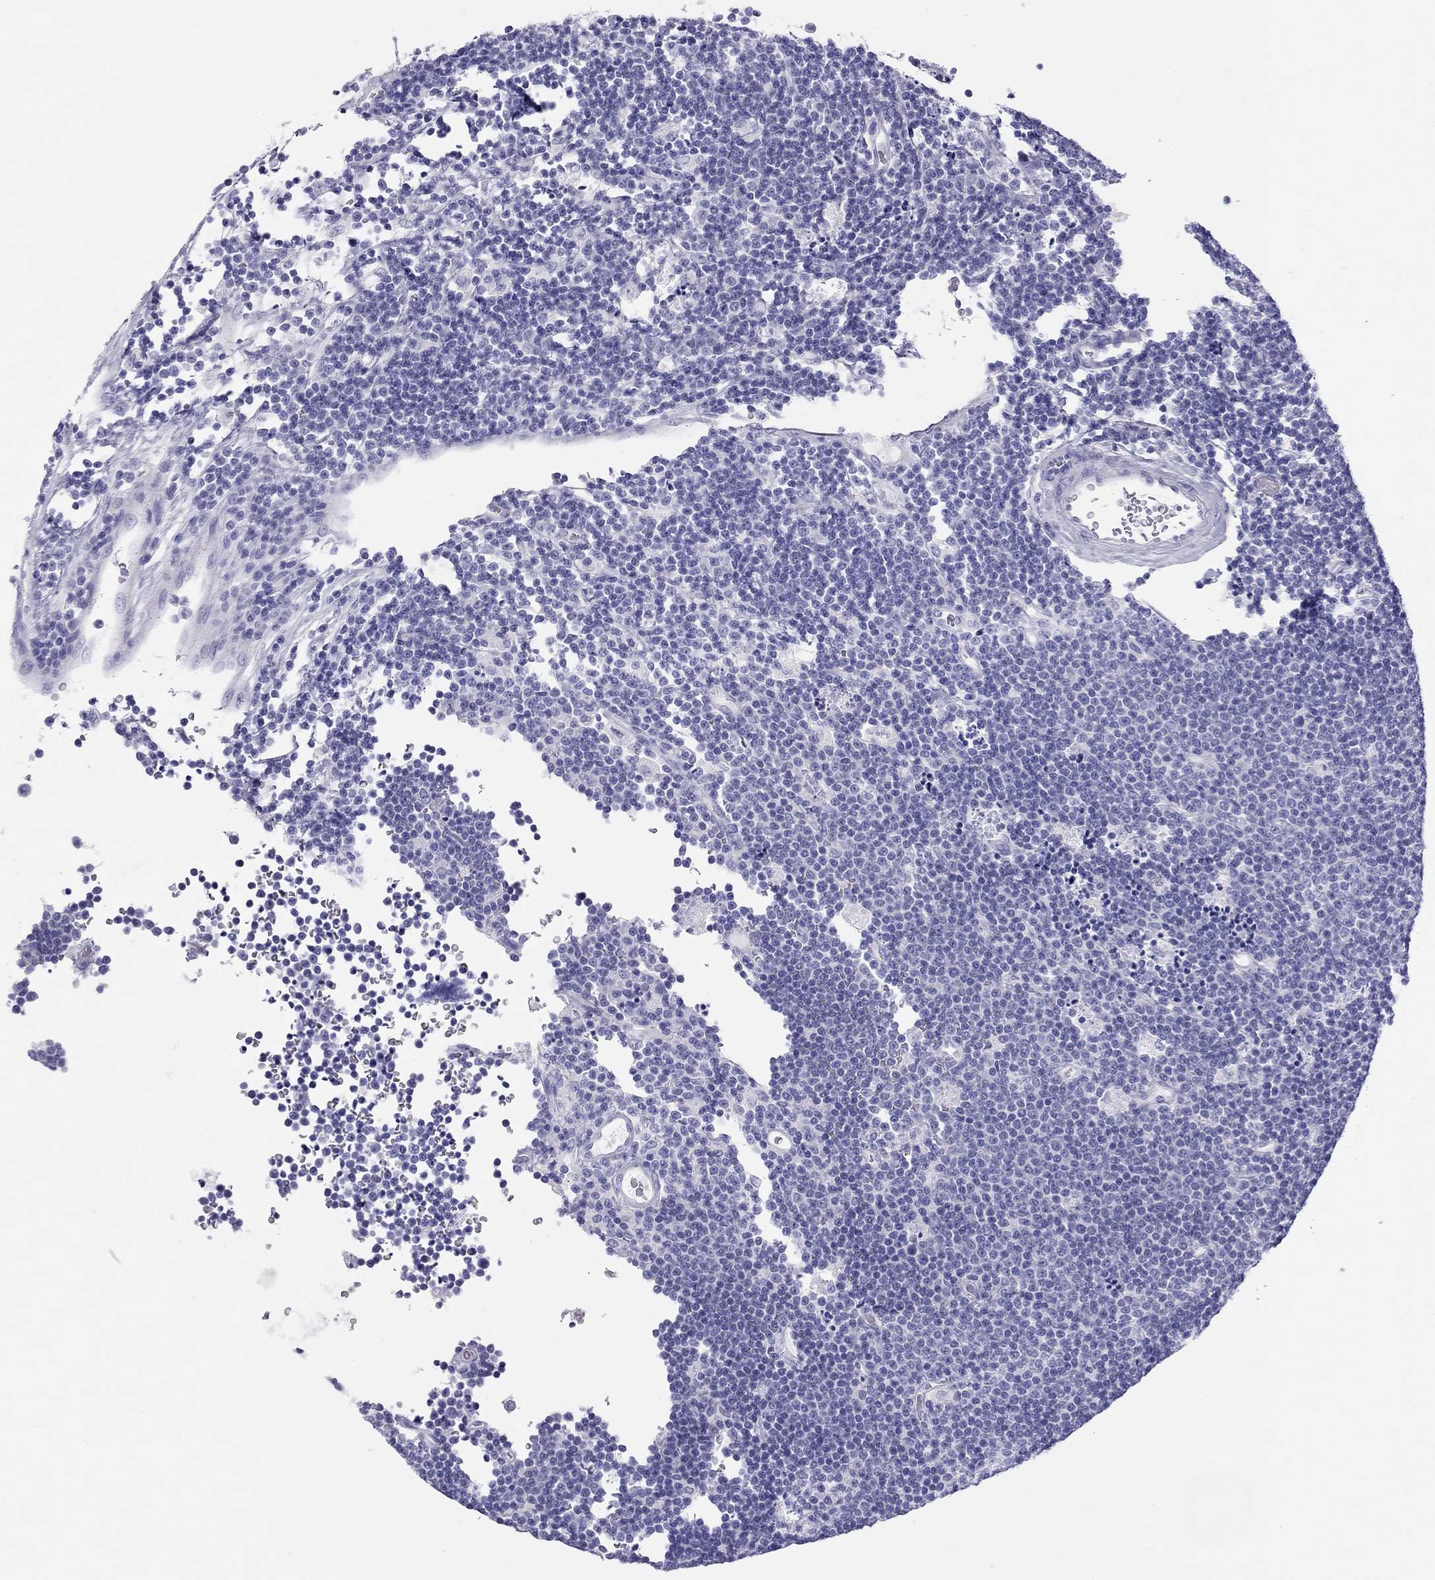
{"staining": {"intensity": "negative", "quantity": "none", "location": "none"}, "tissue": "lymphoma", "cell_type": "Tumor cells", "image_type": "cancer", "snomed": [{"axis": "morphology", "description": "Malignant lymphoma, non-Hodgkin's type, Low grade"}, {"axis": "topography", "description": "Brain"}], "caption": "Immunohistochemistry micrograph of neoplastic tissue: human lymphoma stained with DAB reveals no significant protein expression in tumor cells. (Immunohistochemistry, brightfield microscopy, high magnification).", "gene": "PSMB11", "patient": {"sex": "female", "age": 66}}